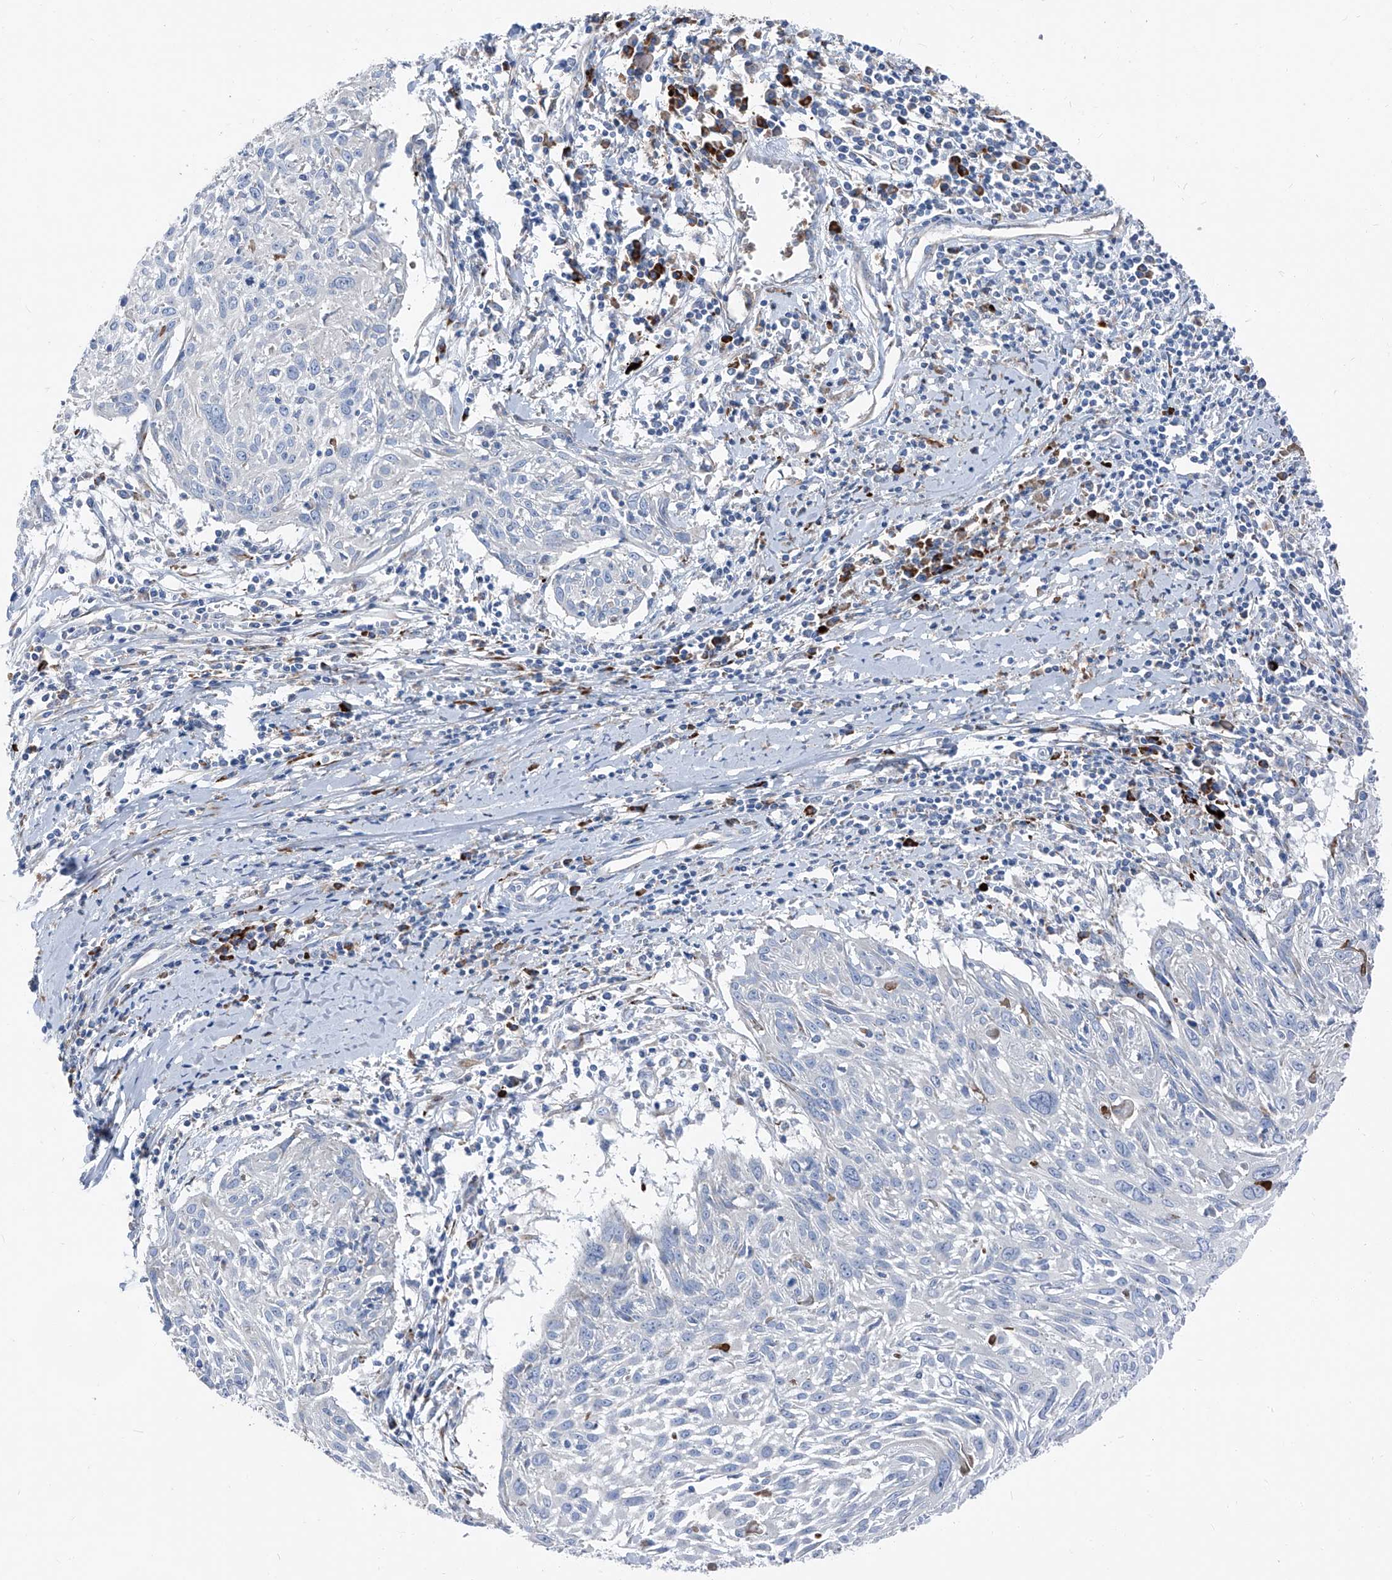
{"staining": {"intensity": "negative", "quantity": "none", "location": "none"}, "tissue": "cervical cancer", "cell_type": "Tumor cells", "image_type": "cancer", "snomed": [{"axis": "morphology", "description": "Squamous cell carcinoma, NOS"}, {"axis": "topography", "description": "Cervix"}], "caption": "A photomicrograph of squamous cell carcinoma (cervical) stained for a protein reveals no brown staining in tumor cells.", "gene": "IFI27", "patient": {"sex": "female", "age": 51}}